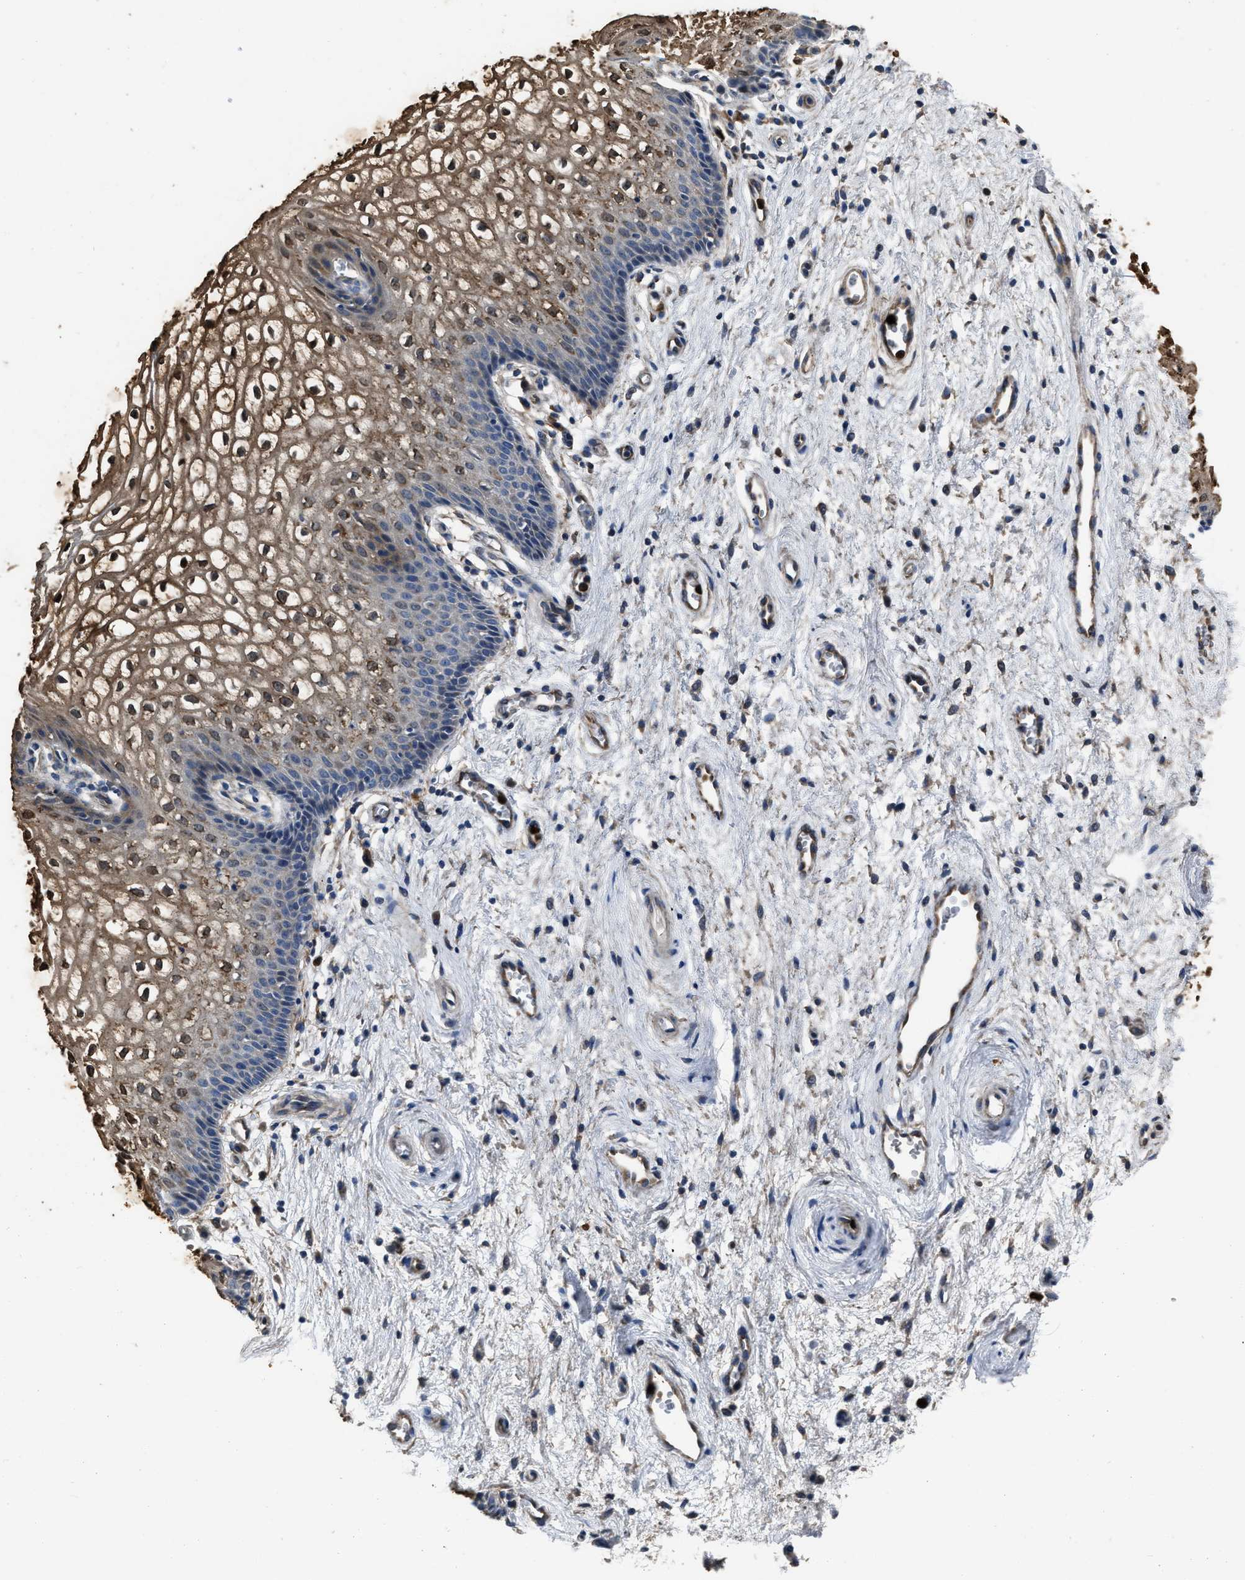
{"staining": {"intensity": "moderate", "quantity": ">75%", "location": "cytoplasmic/membranous,nuclear"}, "tissue": "vagina", "cell_type": "Squamous epithelial cells", "image_type": "normal", "snomed": [{"axis": "morphology", "description": "Normal tissue, NOS"}, {"axis": "topography", "description": "Vagina"}], "caption": "The immunohistochemical stain labels moderate cytoplasmic/membranous,nuclear staining in squamous epithelial cells of benign vagina.", "gene": "ANGPT1", "patient": {"sex": "female", "age": 34}}